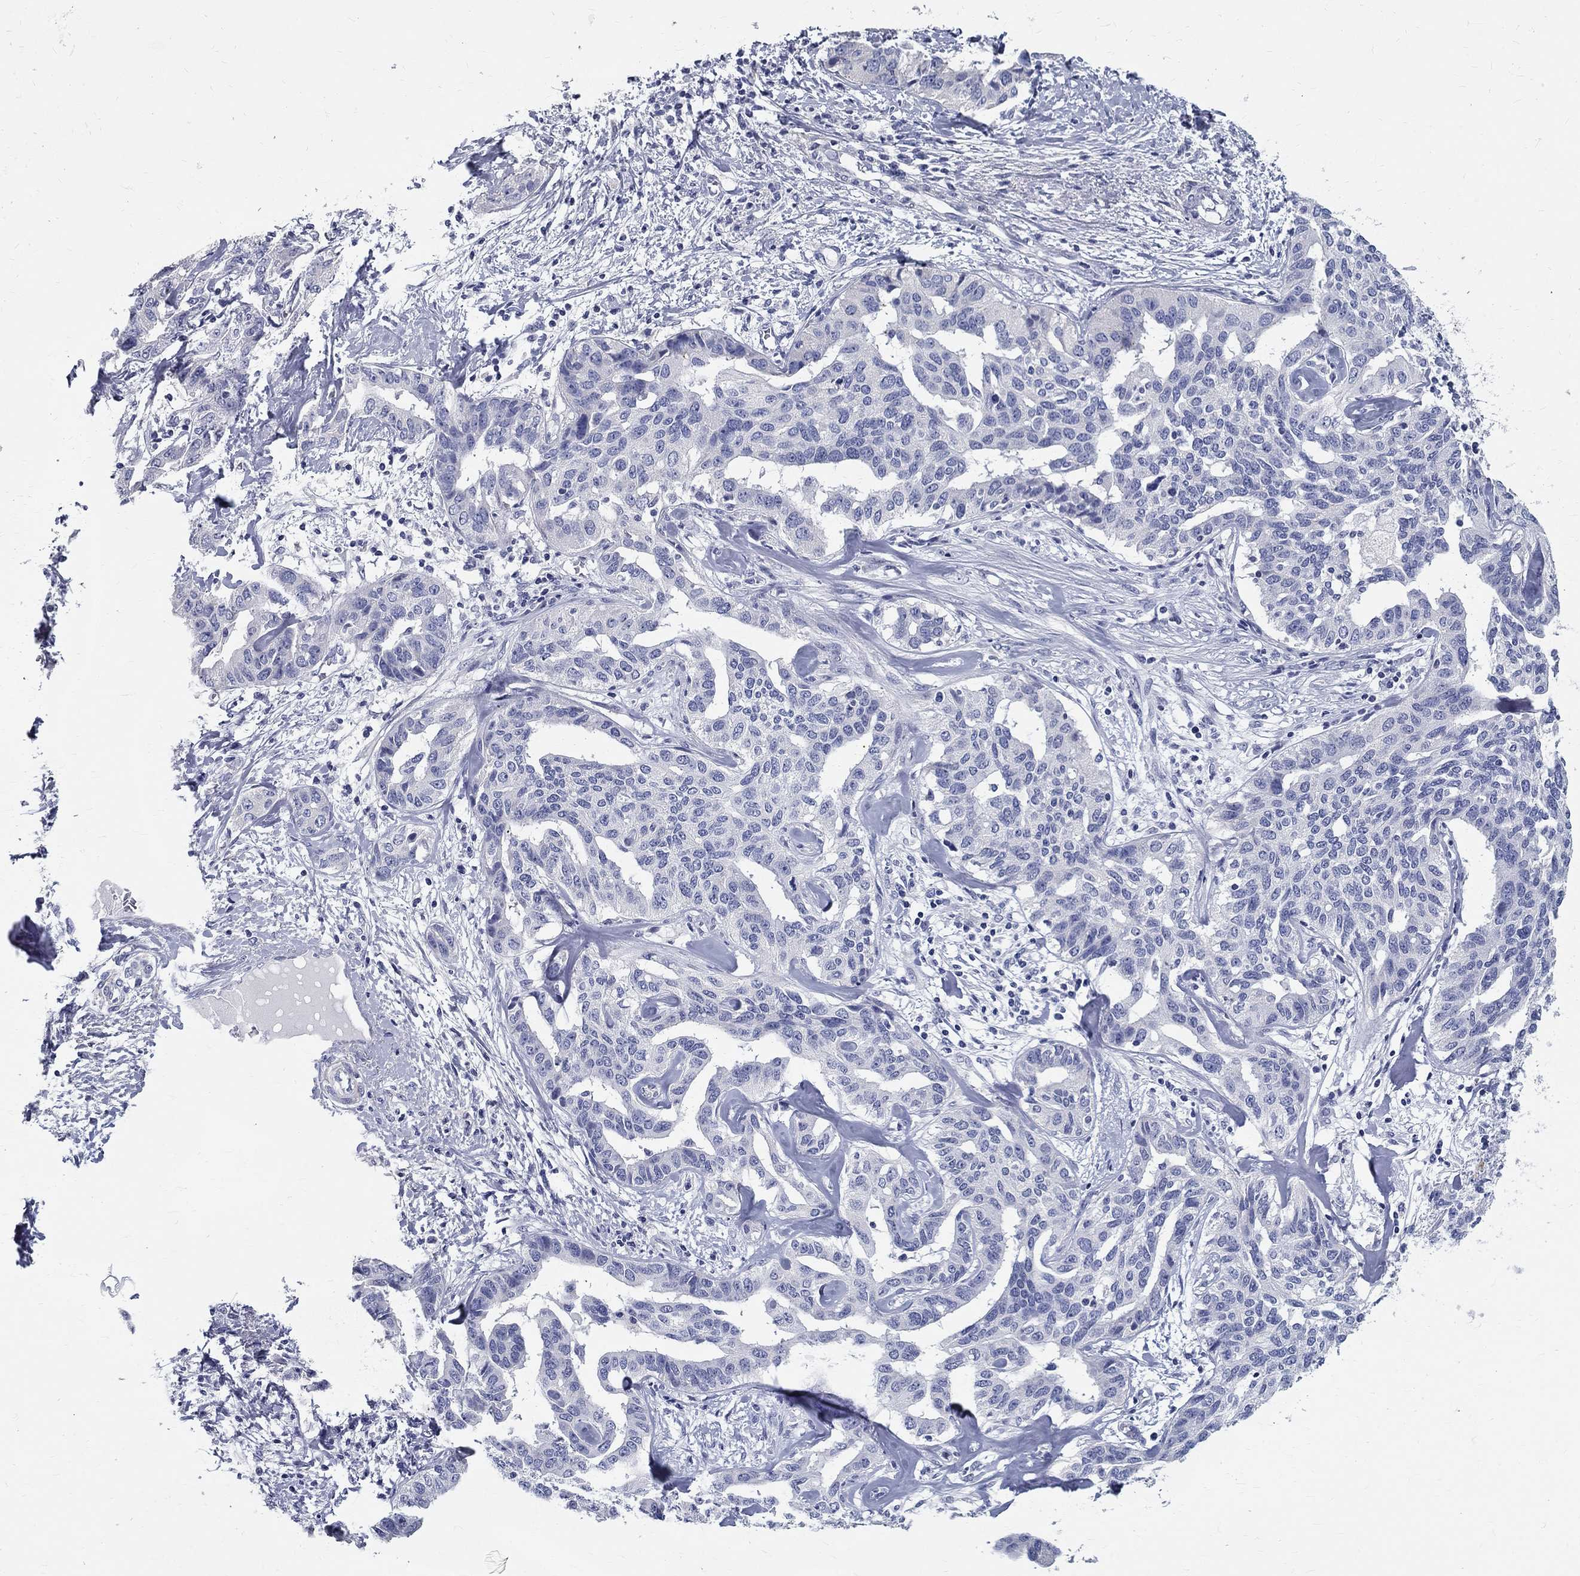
{"staining": {"intensity": "negative", "quantity": "none", "location": "none"}, "tissue": "liver cancer", "cell_type": "Tumor cells", "image_type": "cancer", "snomed": [{"axis": "morphology", "description": "Cholangiocarcinoma"}, {"axis": "topography", "description": "Liver"}], "caption": "An IHC image of liver cholangiocarcinoma is shown. There is no staining in tumor cells of liver cholangiocarcinoma.", "gene": "TGM4", "patient": {"sex": "male", "age": 59}}